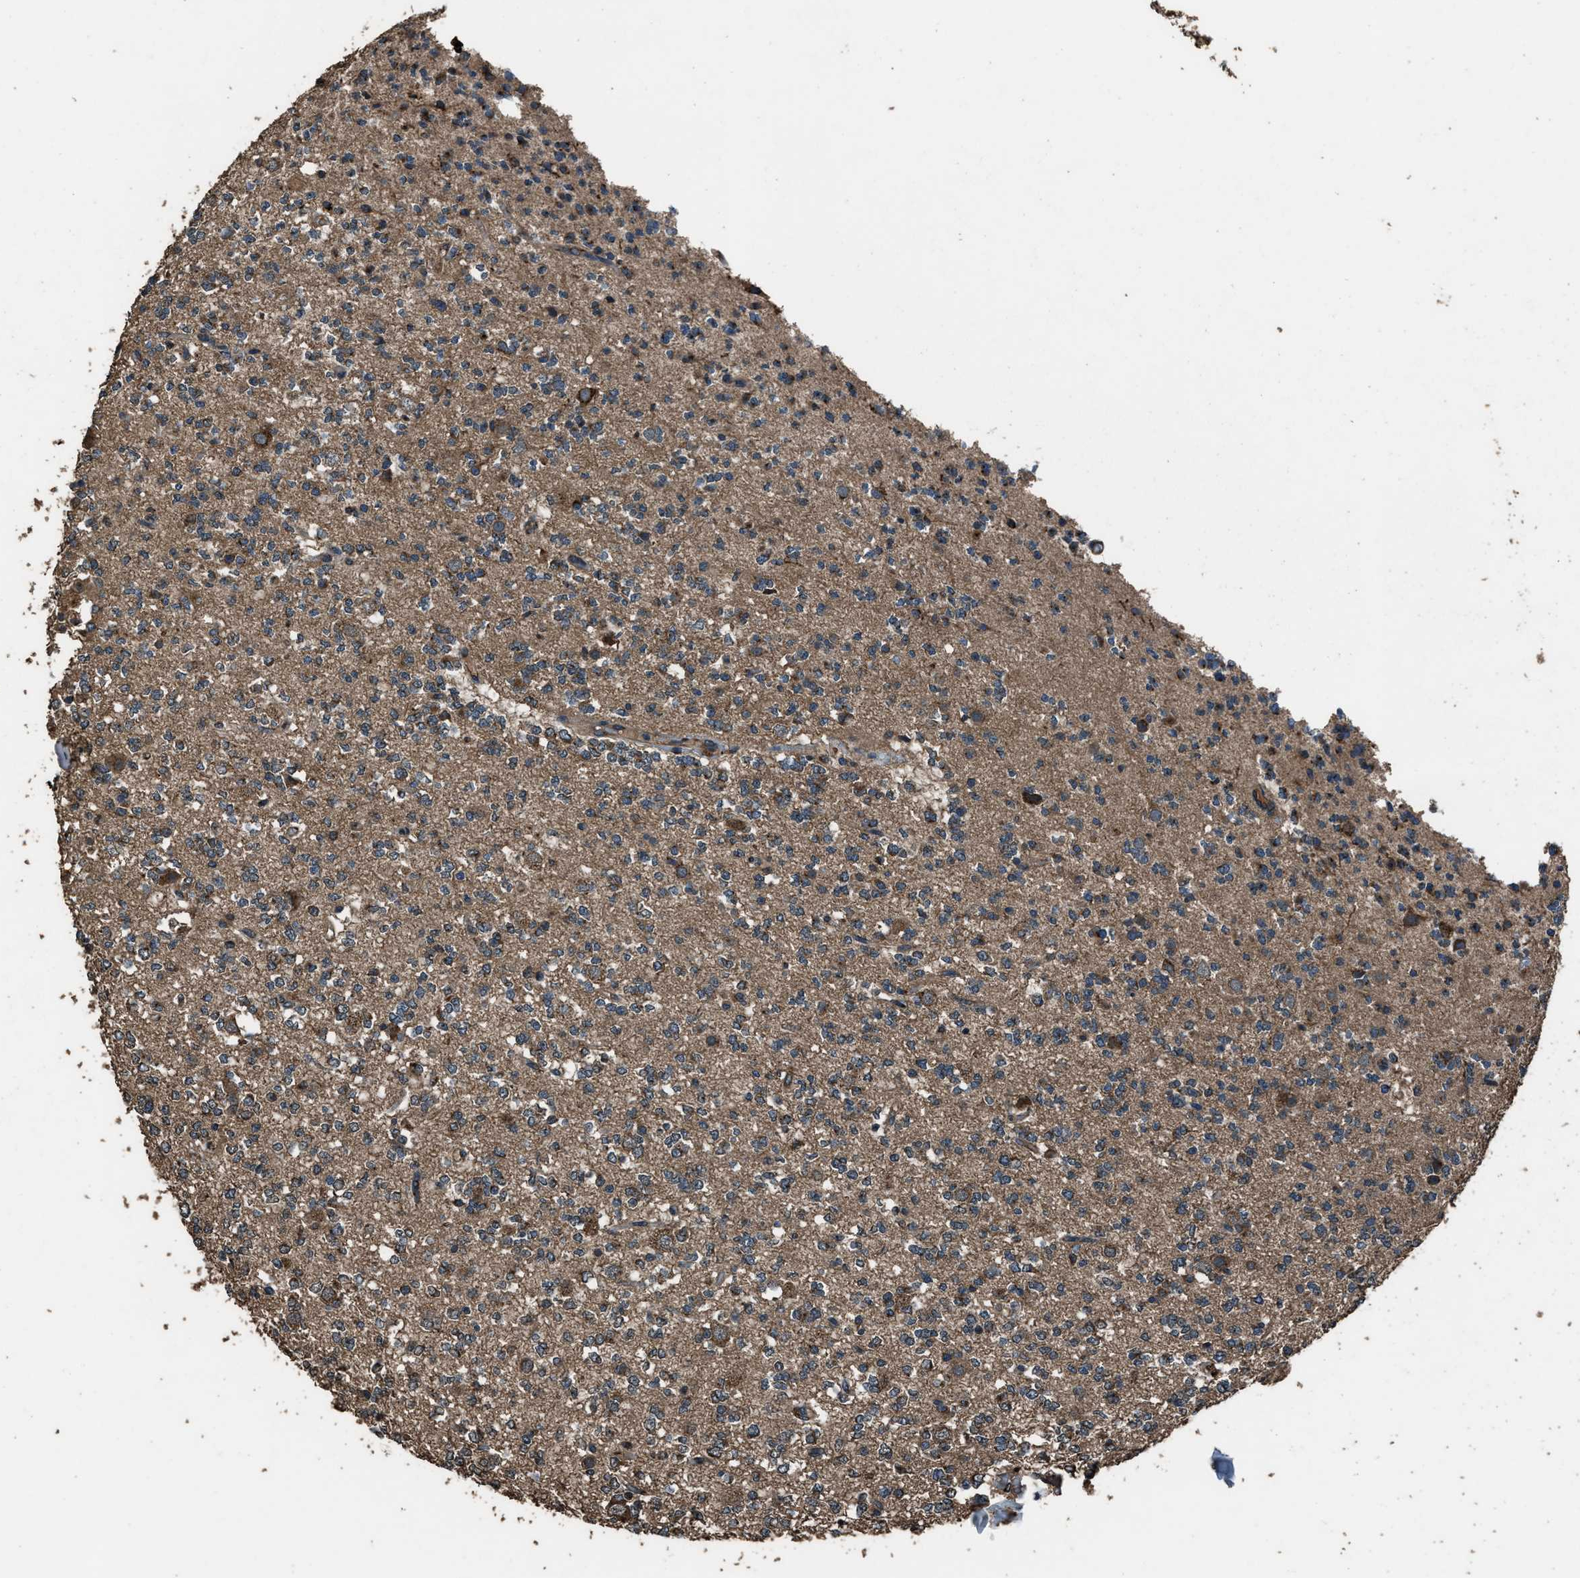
{"staining": {"intensity": "moderate", "quantity": "25%-75%", "location": "cytoplasmic/membranous"}, "tissue": "glioma", "cell_type": "Tumor cells", "image_type": "cancer", "snomed": [{"axis": "morphology", "description": "Glioma, malignant, Low grade"}, {"axis": "topography", "description": "Brain"}], "caption": "Brown immunohistochemical staining in malignant glioma (low-grade) reveals moderate cytoplasmic/membranous expression in approximately 25%-75% of tumor cells. (IHC, brightfield microscopy, high magnification).", "gene": "SLC38A10", "patient": {"sex": "male", "age": 38}}